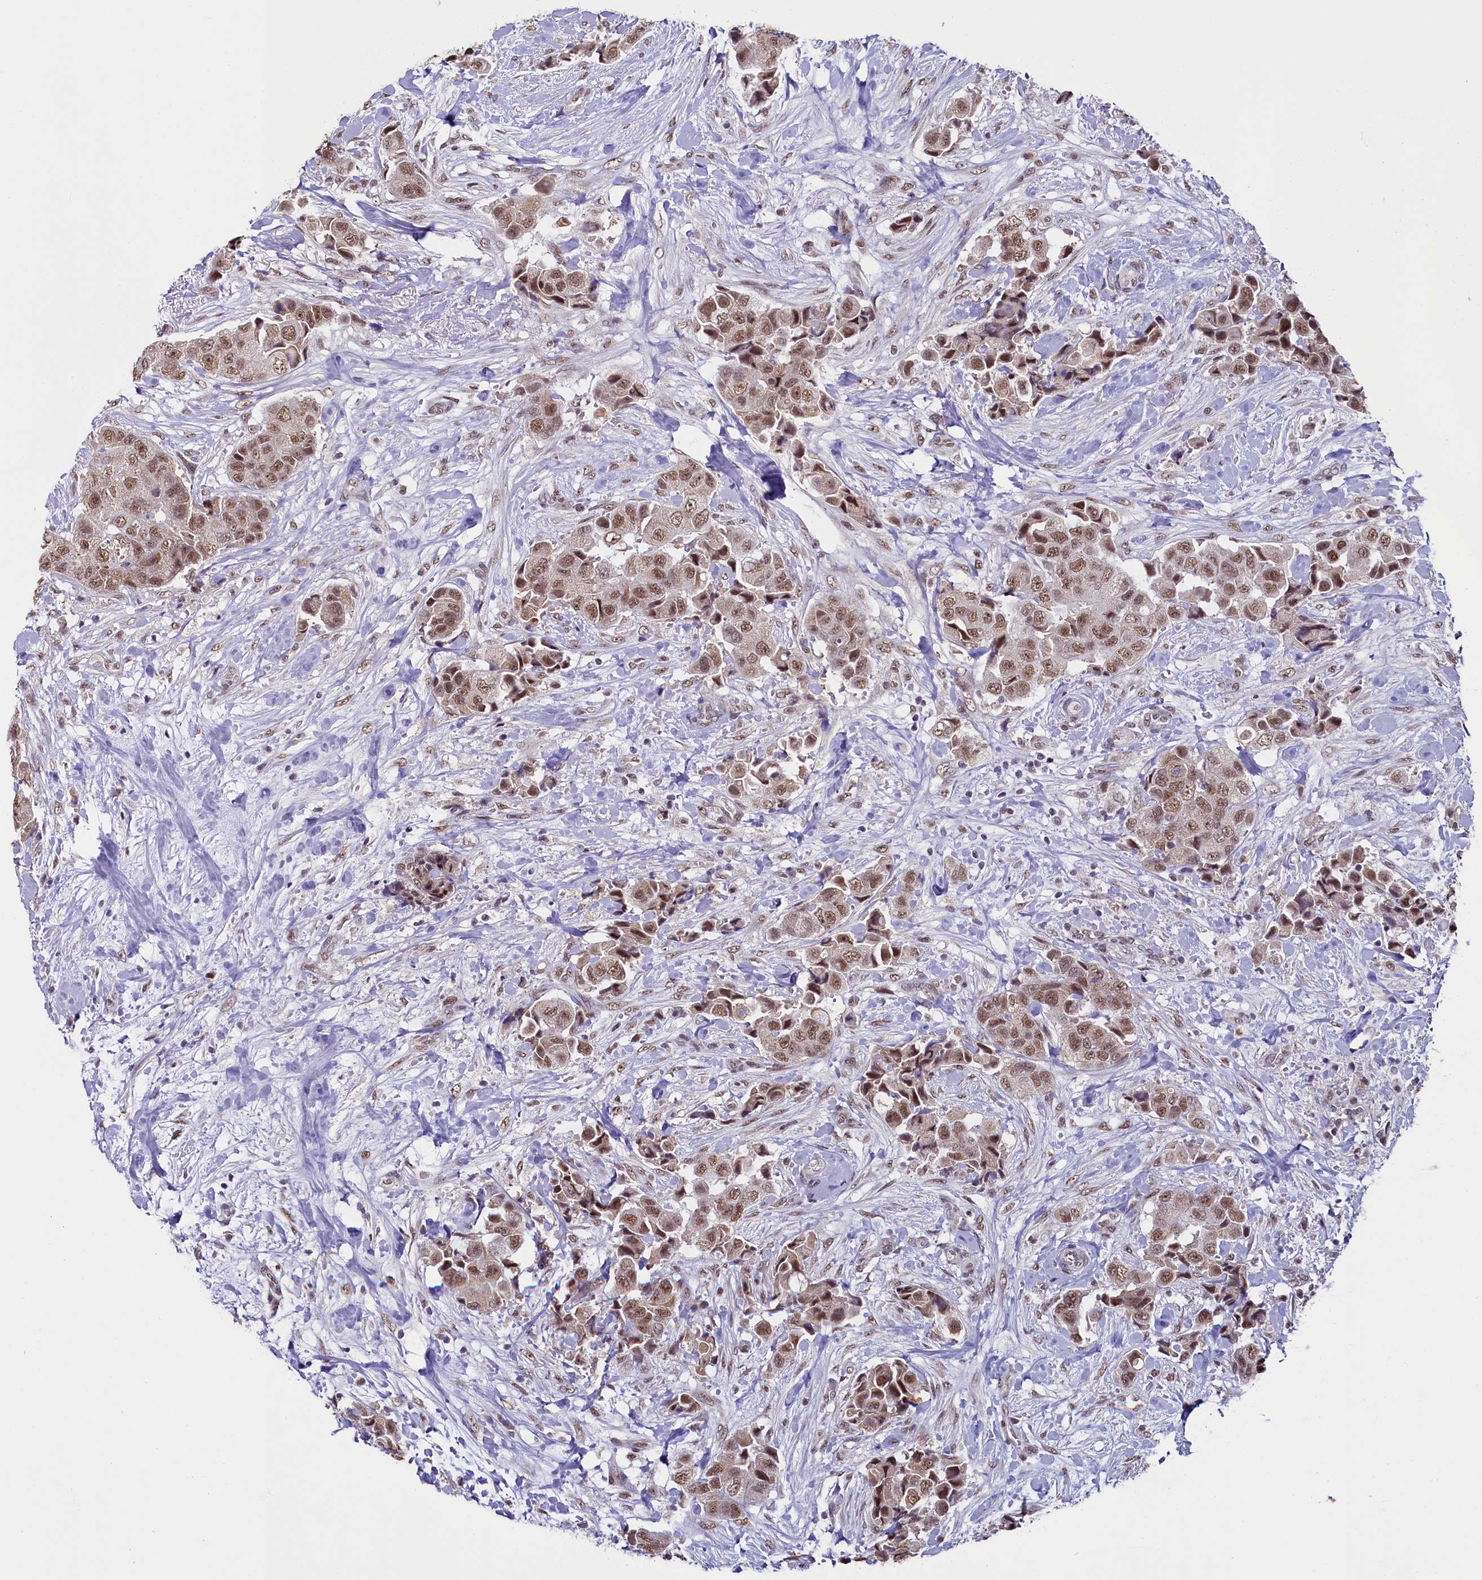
{"staining": {"intensity": "moderate", "quantity": ">75%", "location": "nuclear"}, "tissue": "breast cancer", "cell_type": "Tumor cells", "image_type": "cancer", "snomed": [{"axis": "morphology", "description": "Normal tissue, NOS"}, {"axis": "morphology", "description": "Duct carcinoma"}, {"axis": "topography", "description": "Breast"}], "caption": "There is medium levels of moderate nuclear staining in tumor cells of breast invasive ductal carcinoma, as demonstrated by immunohistochemical staining (brown color).", "gene": "NCBP1", "patient": {"sex": "female", "age": 62}}